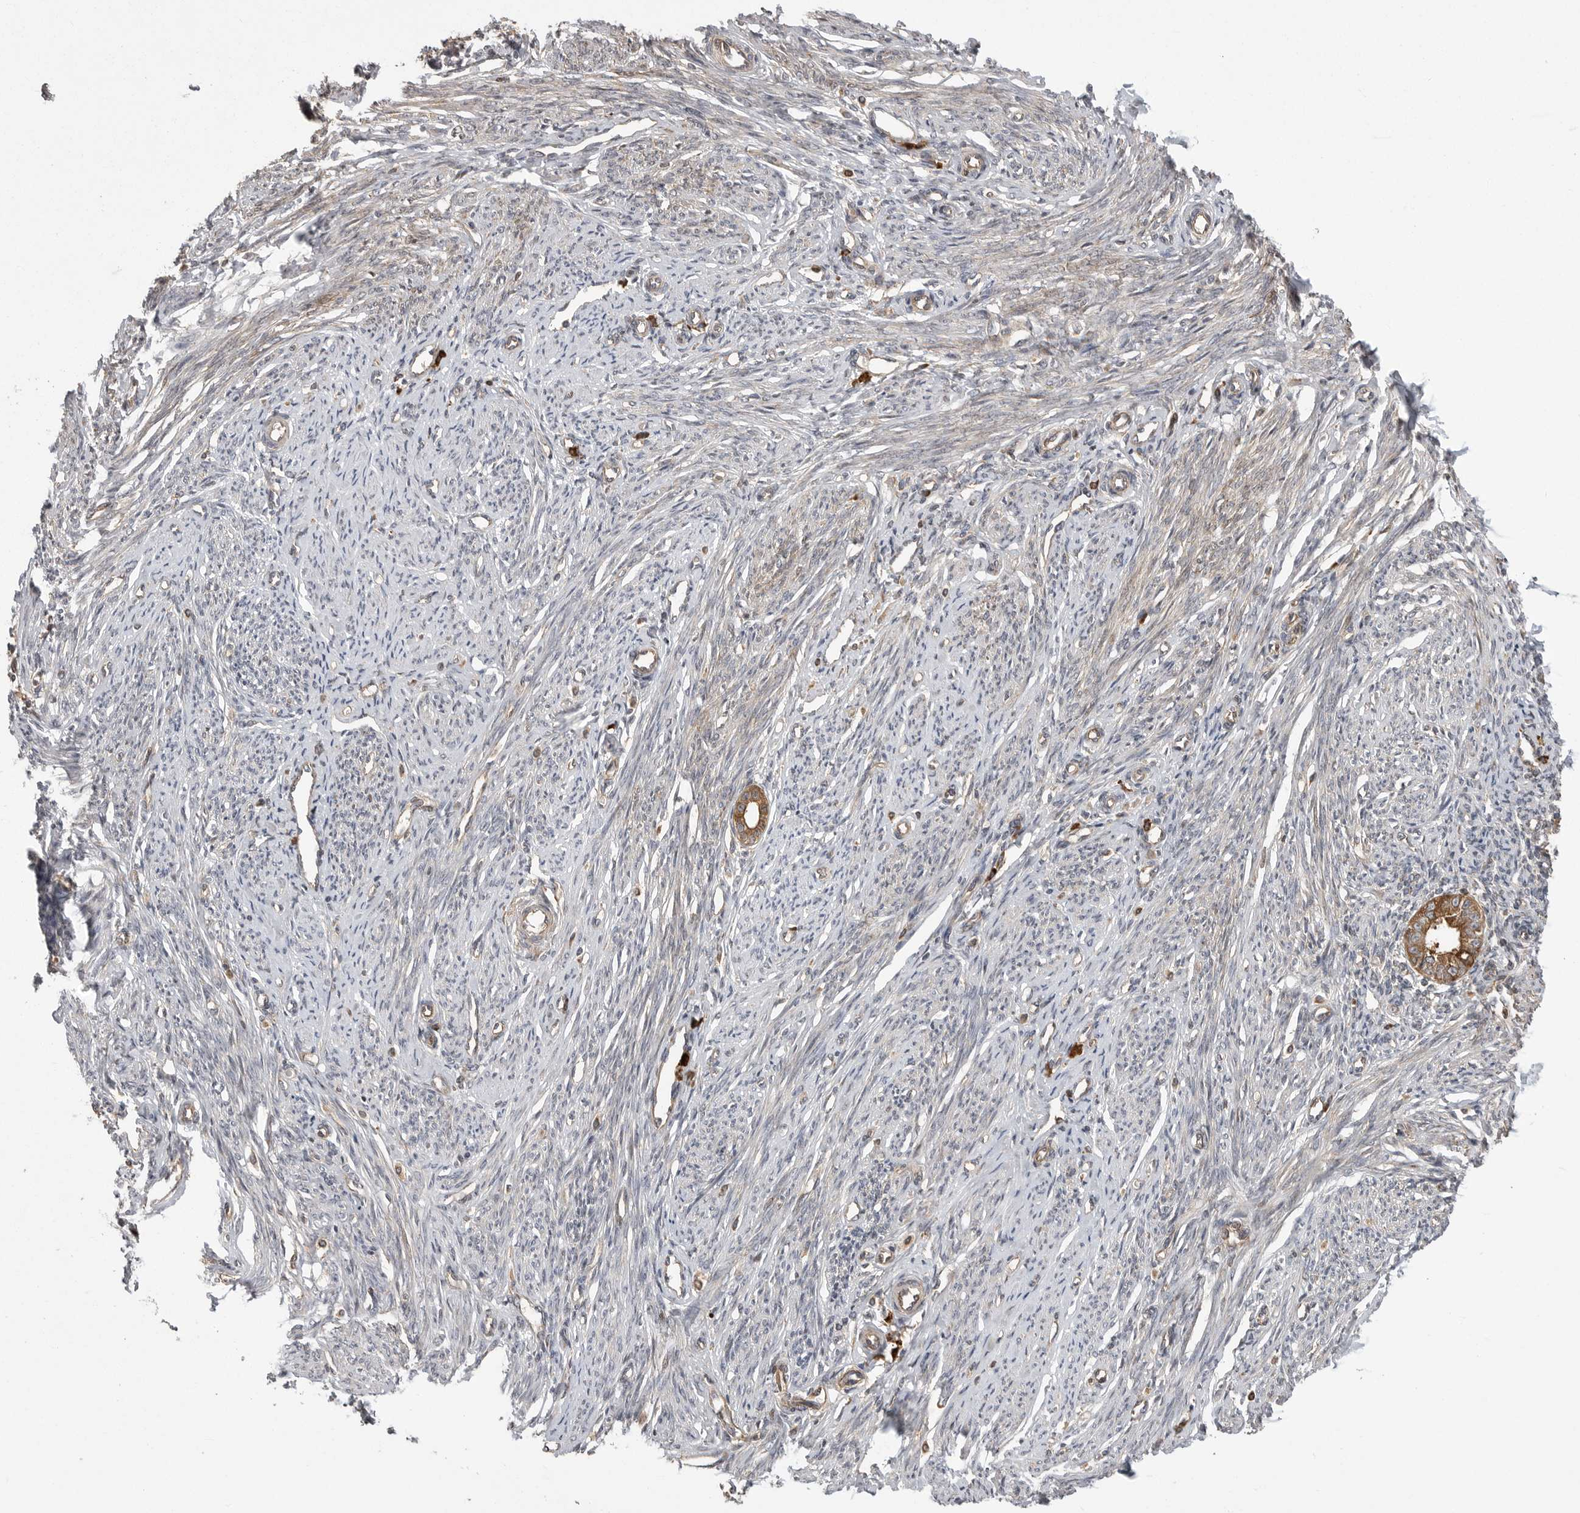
{"staining": {"intensity": "negative", "quantity": "none", "location": "none"}, "tissue": "endometrium", "cell_type": "Cells in endometrial stroma", "image_type": "normal", "snomed": [{"axis": "morphology", "description": "Normal tissue, NOS"}, {"axis": "topography", "description": "Endometrium"}], "caption": "This photomicrograph is of benign endometrium stained with IHC to label a protein in brown with the nuclei are counter-stained blue. There is no staining in cells in endometrial stroma.", "gene": "OXR1", "patient": {"sex": "female", "age": 56}}